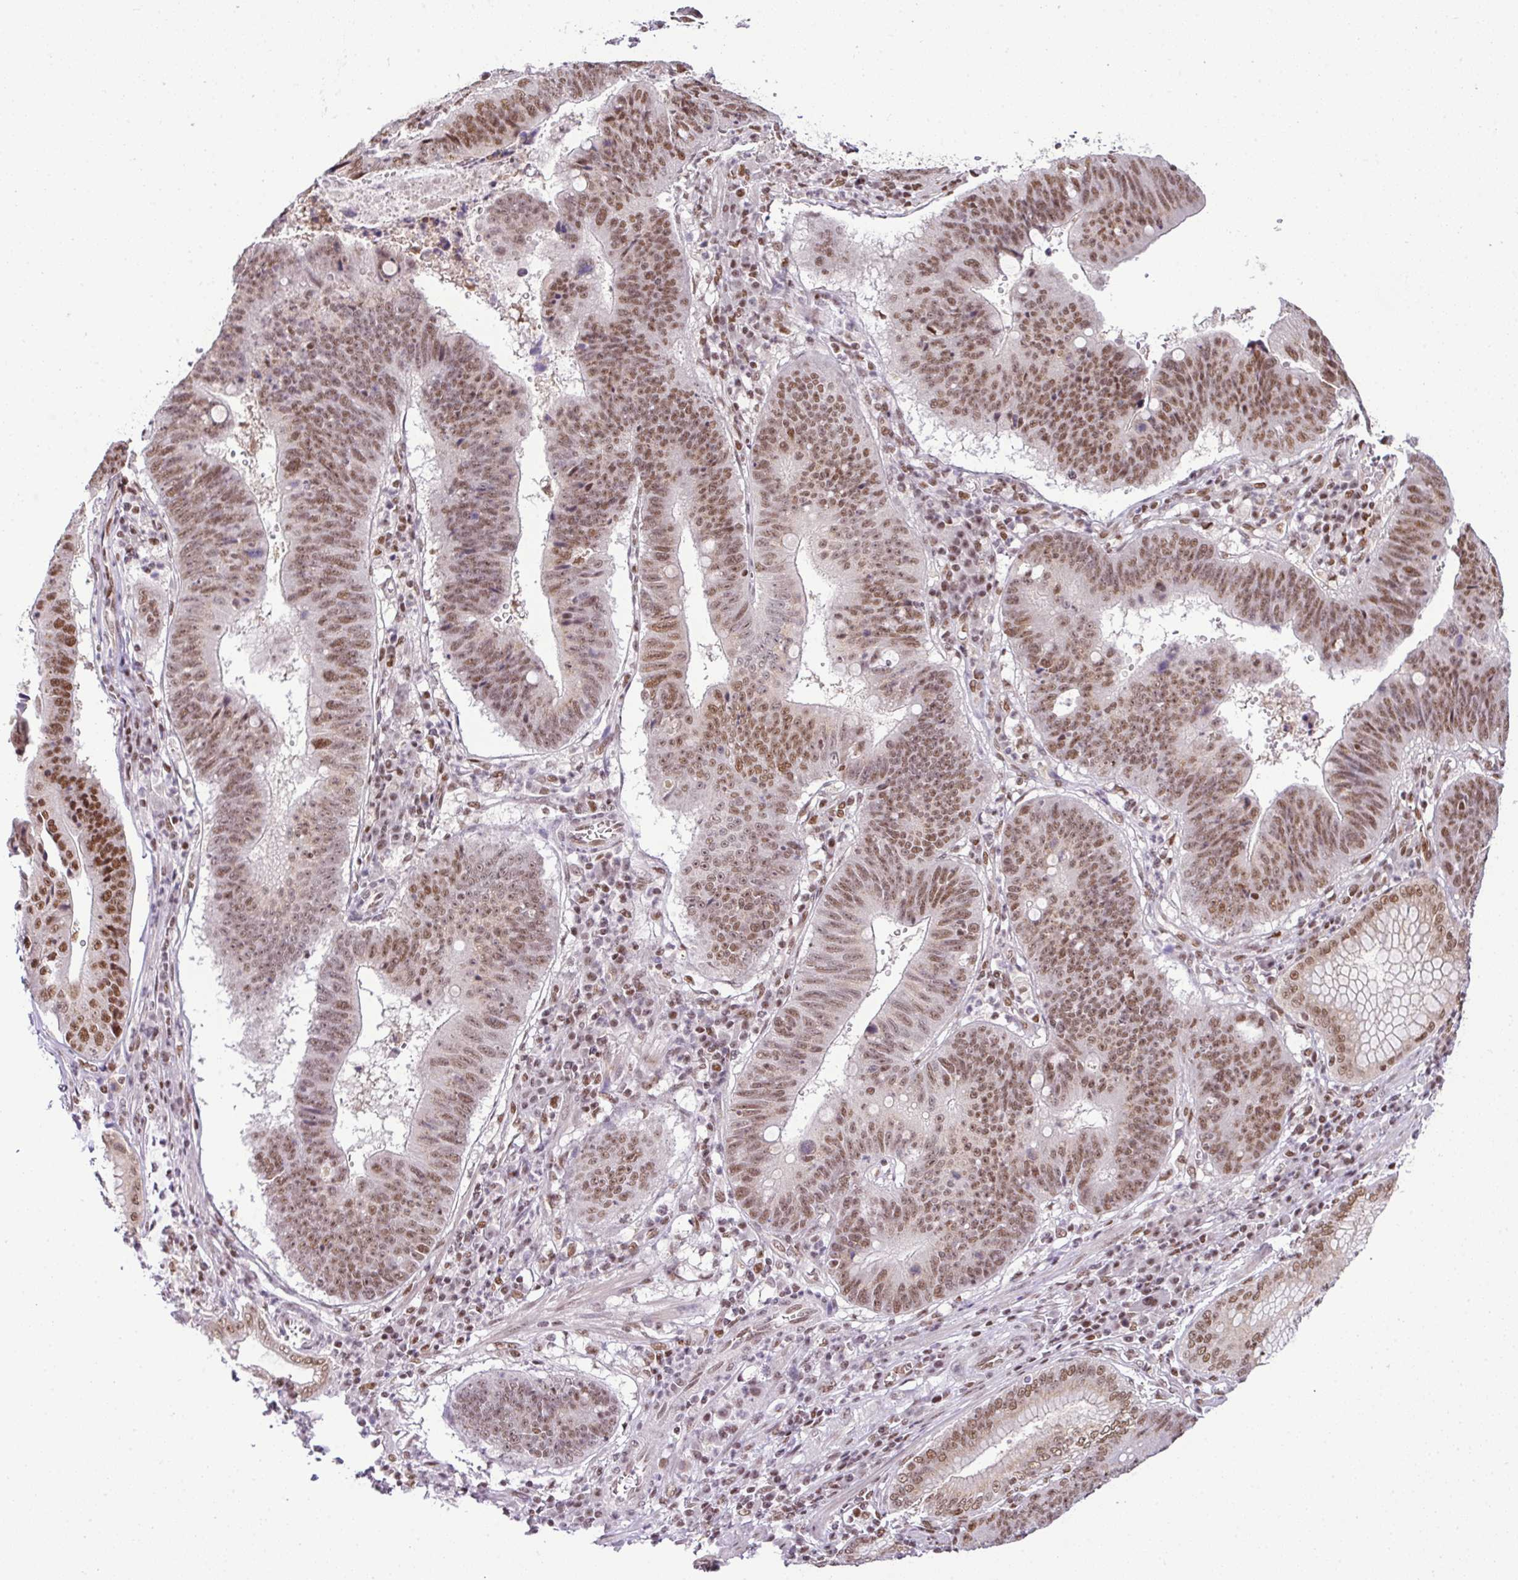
{"staining": {"intensity": "moderate", "quantity": ">75%", "location": "nuclear"}, "tissue": "stomach cancer", "cell_type": "Tumor cells", "image_type": "cancer", "snomed": [{"axis": "morphology", "description": "Adenocarcinoma, NOS"}, {"axis": "topography", "description": "Stomach"}], "caption": "This image demonstrates immunohistochemistry staining of human stomach adenocarcinoma, with medium moderate nuclear positivity in about >75% of tumor cells.", "gene": "PGAP4", "patient": {"sex": "male", "age": 59}}